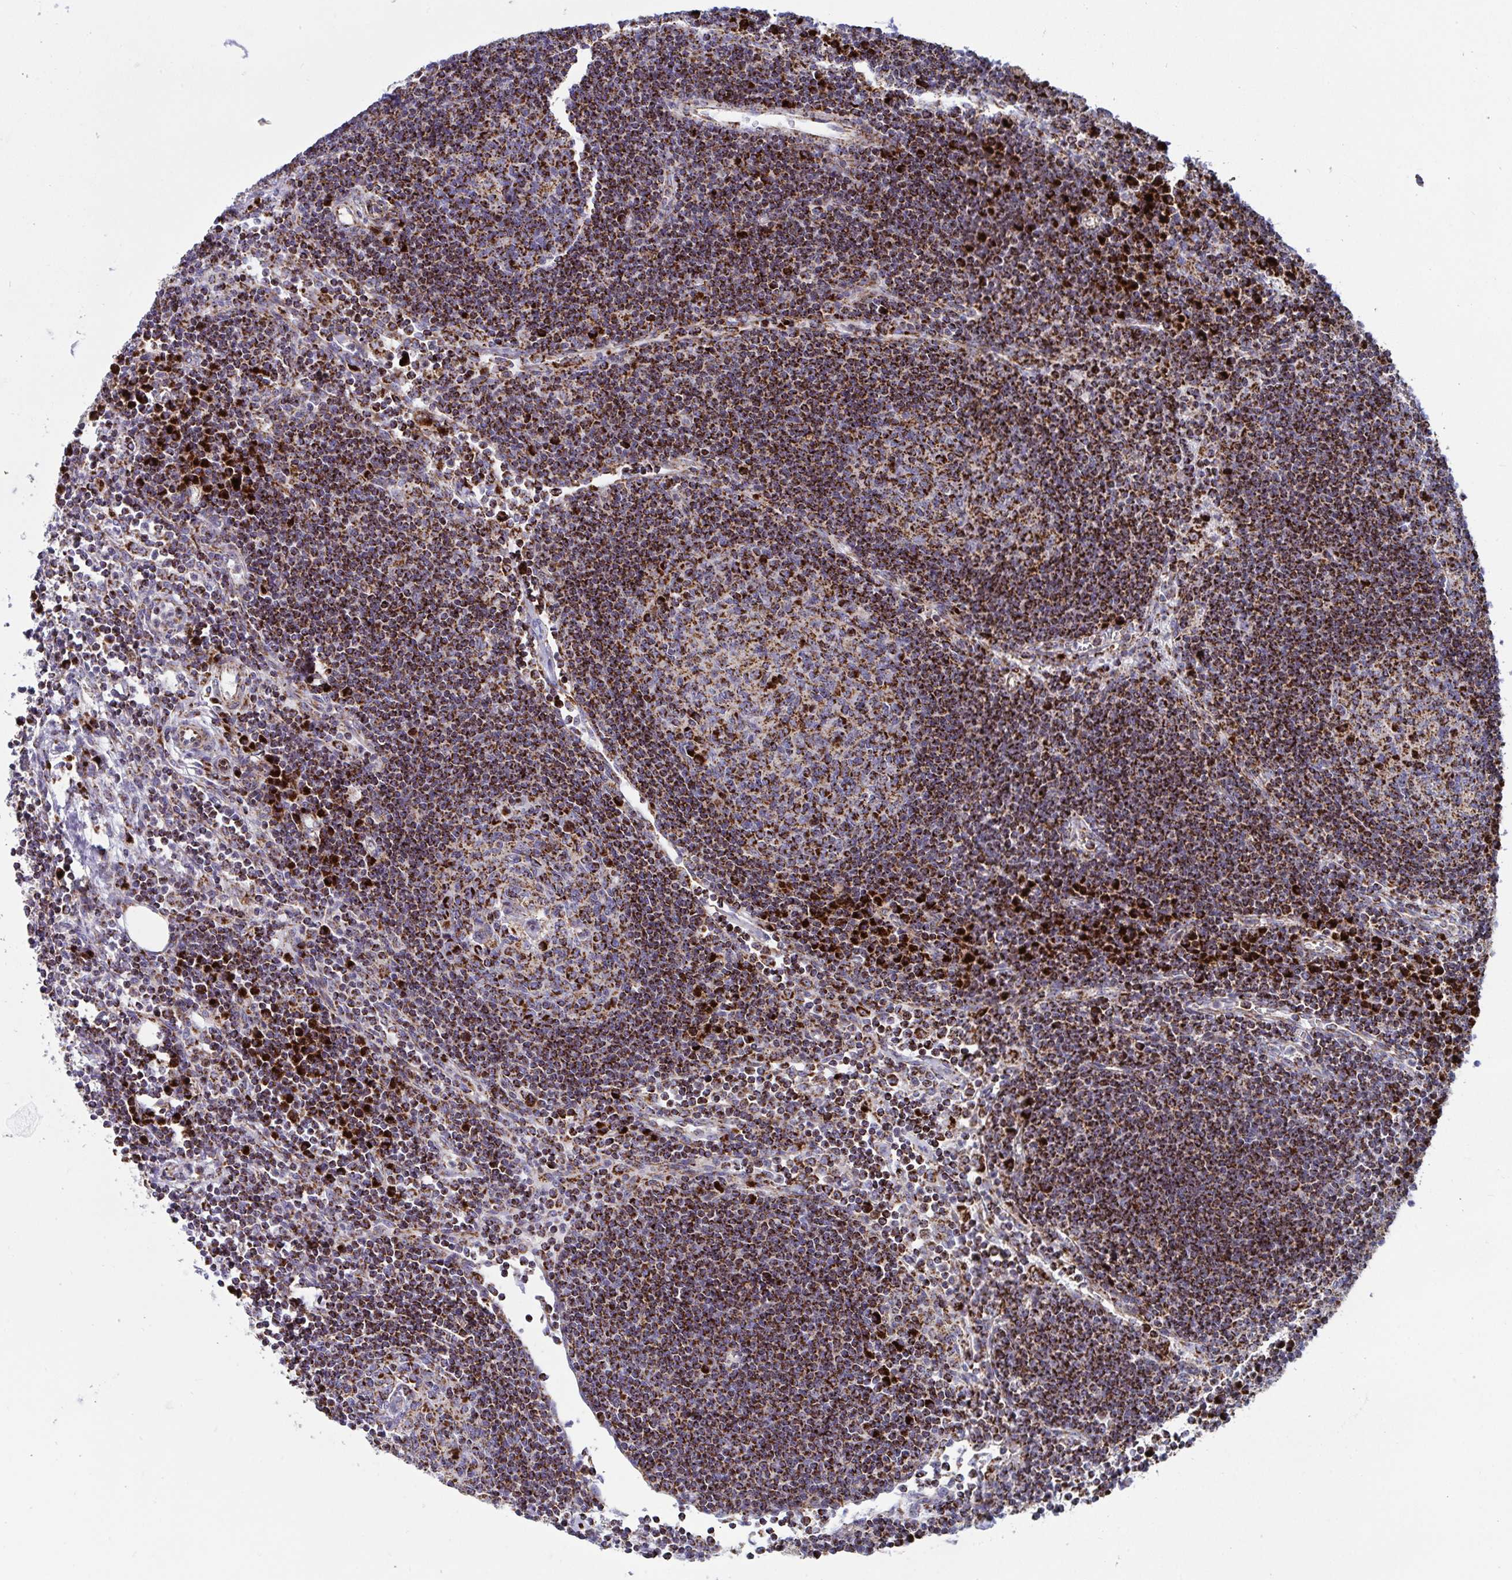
{"staining": {"intensity": "strong", "quantity": "25%-75%", "location": "cytoplasmic/membranous"}, "tissue": "lymph node", "cell_type": "Germinal center cells", "image_type": "normal", "snomed": [{"axis": "morphology", "description": "Normal tissue, NOS"}, {"axis": "topography", "description": "Lymph node"}], "caption": "Immunohistochemical staining of unremarkable lymph node exhibits high levels of strong cytoplasmic/membranous positivity in approximately 25%-75% of germinal center cells. (DAB (3,3'-diaminobenzidine) IHC, brown staining for protein, blue staining for nuclei).", "gene": "ATP5MJ", "patient": {"sex": "male", "age": 67}}